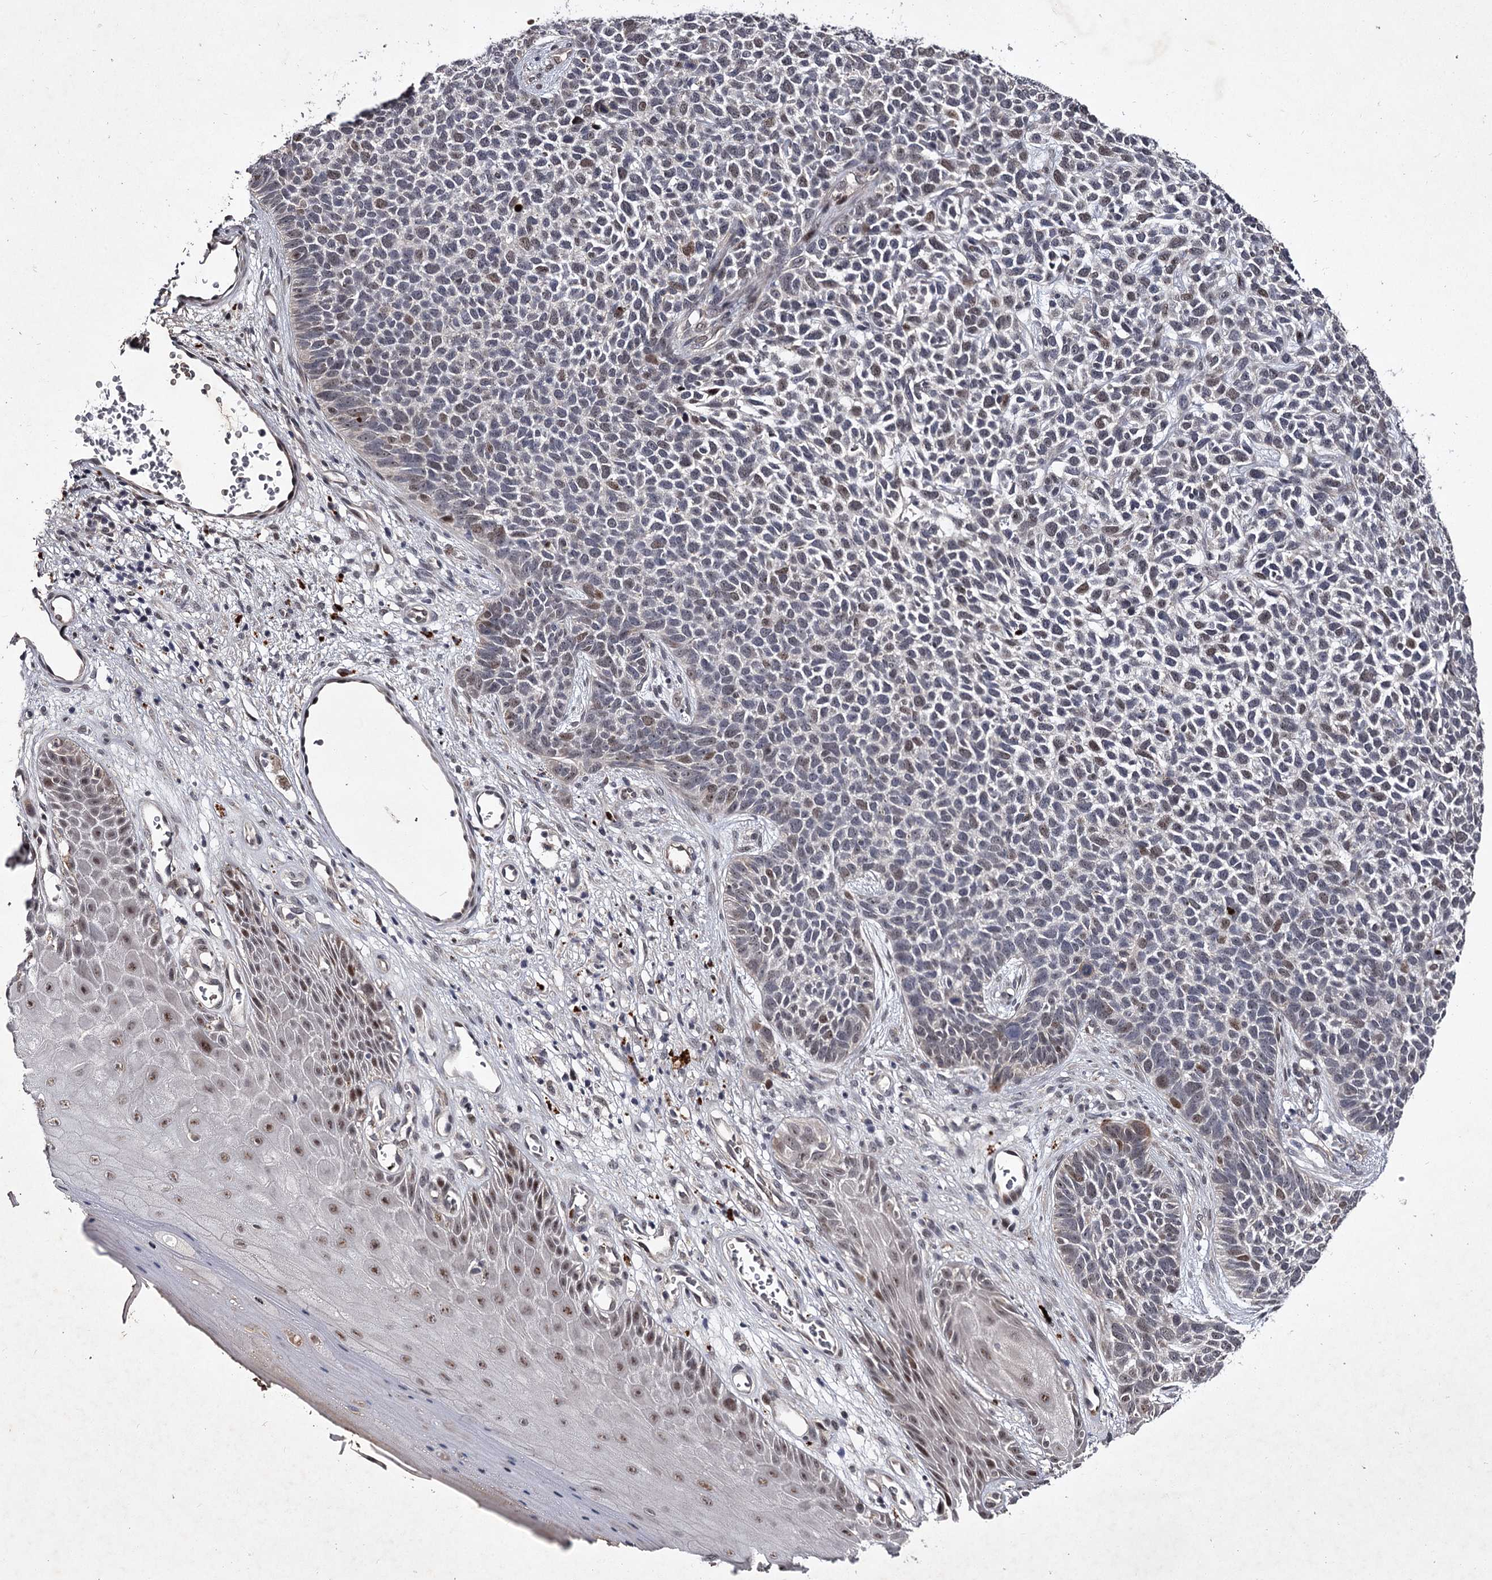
{"staining": {"intensity": "weak", "quantity": "<25%", "location": "nuclear"}, "tissue": "skin cancer", "cell_type": "Tumor cells", "image_type": "cancer", "snomed": [{"axis": "morphology", "description": "Basal cell carcinoma"}, {"axis": "topography", "description": "Skin"}], "caption": "Protein analysis of basal cell carcinoma (skin) demonstrates no significant positivity in tumor cells. (Brightfield microscopy of DAB immunohistochemistry at high magnification).", "gene": "RNF44", "patient": {"sex": "female", "age": 84}}